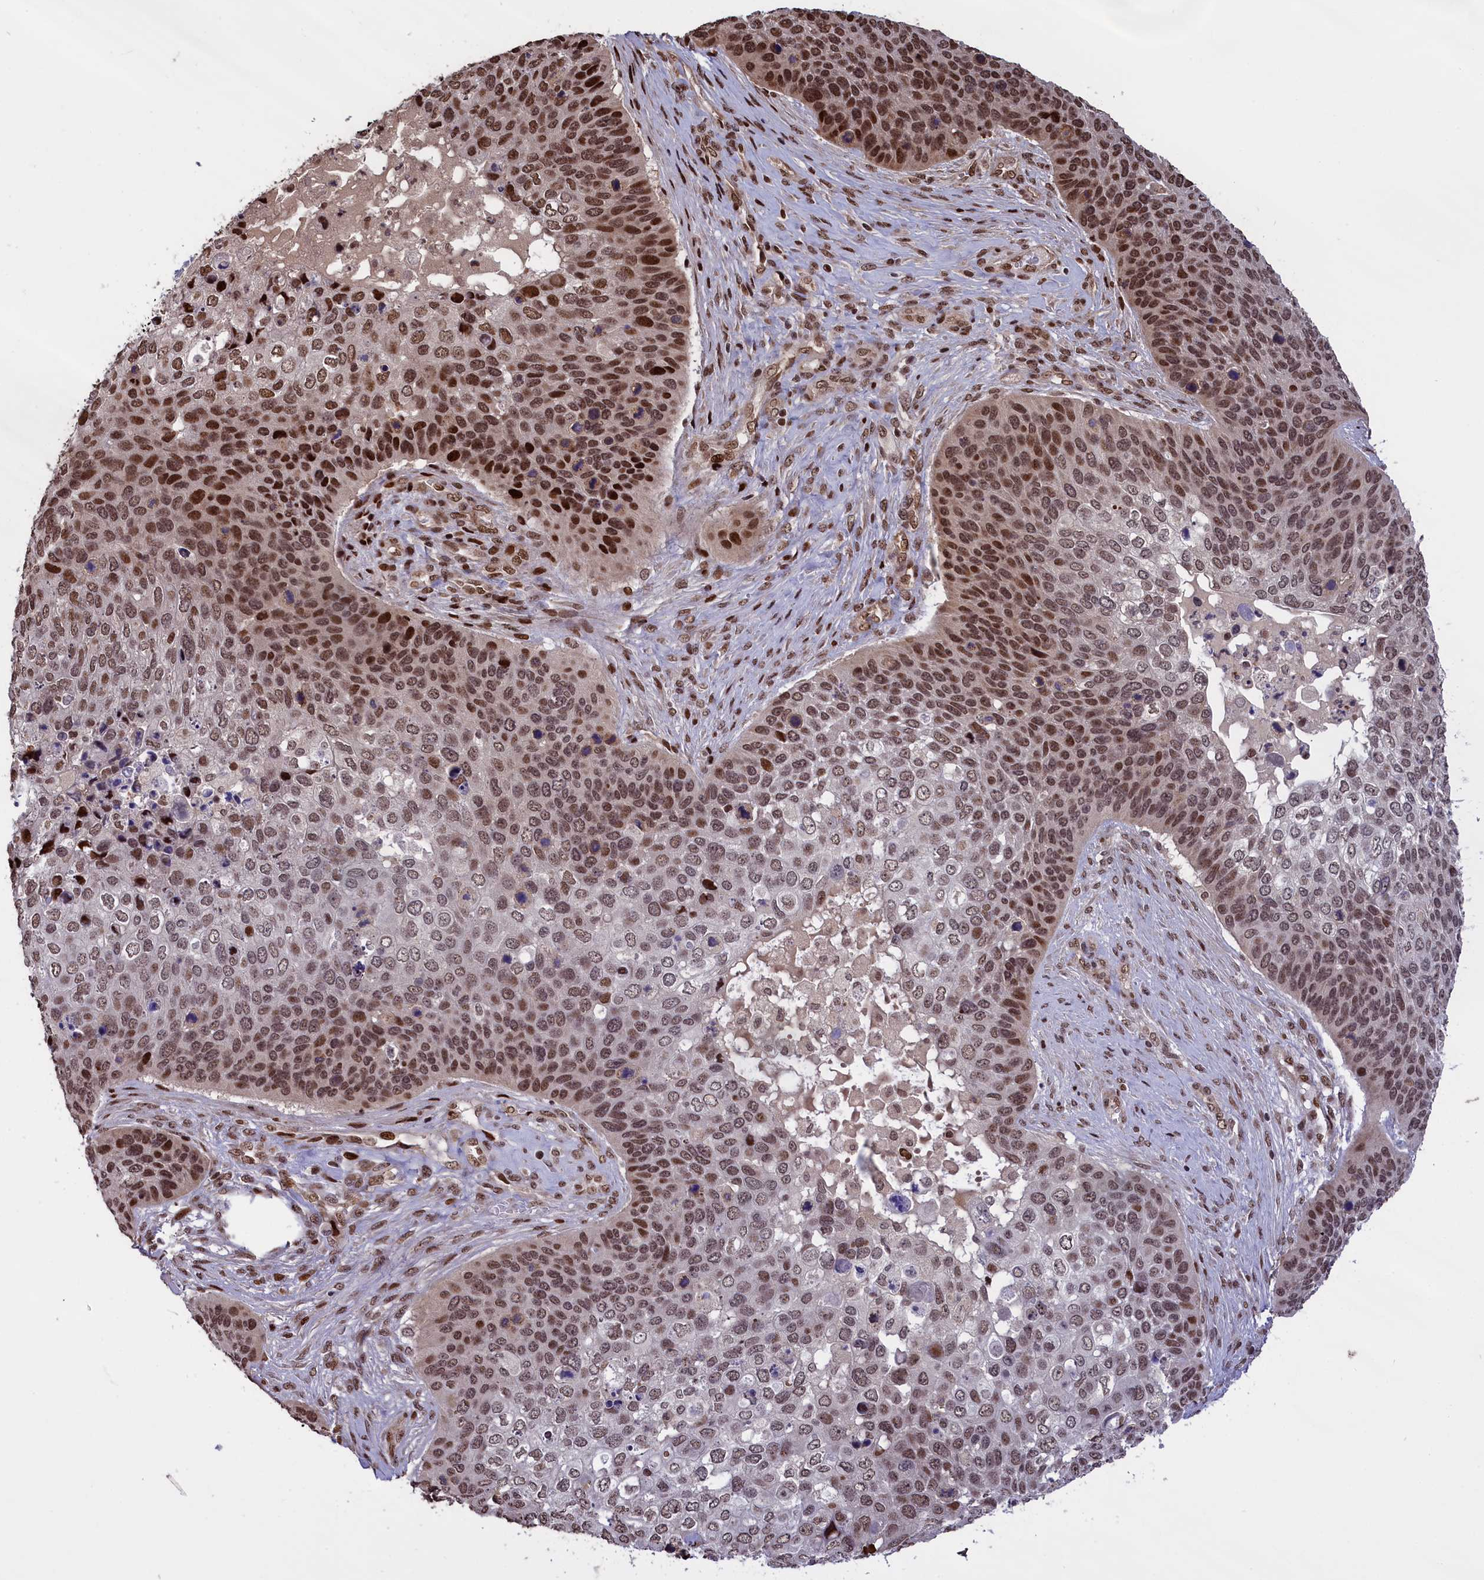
{"staining": {"intensity": "moderate", "quantity": ">75%", "location": "nuclear"}, "tissue": "skin cancer", "cell_type": "Tumor cells", "image_type": "cancer", "snomed": [{"axis": "morphology", "description": "Basal cell carcinoma"}, {"axis": "topography", "description": "Skin"}], "caption": "Skin cancer was stained to show a protein in brown. There is medium levels of moderate nuclear staining in about >75% of tumor cells. (DAB IHC with brightfield microscopy, high magnification).", "gene": "RELB", "patient": {"sex": "female", "age": 74}}